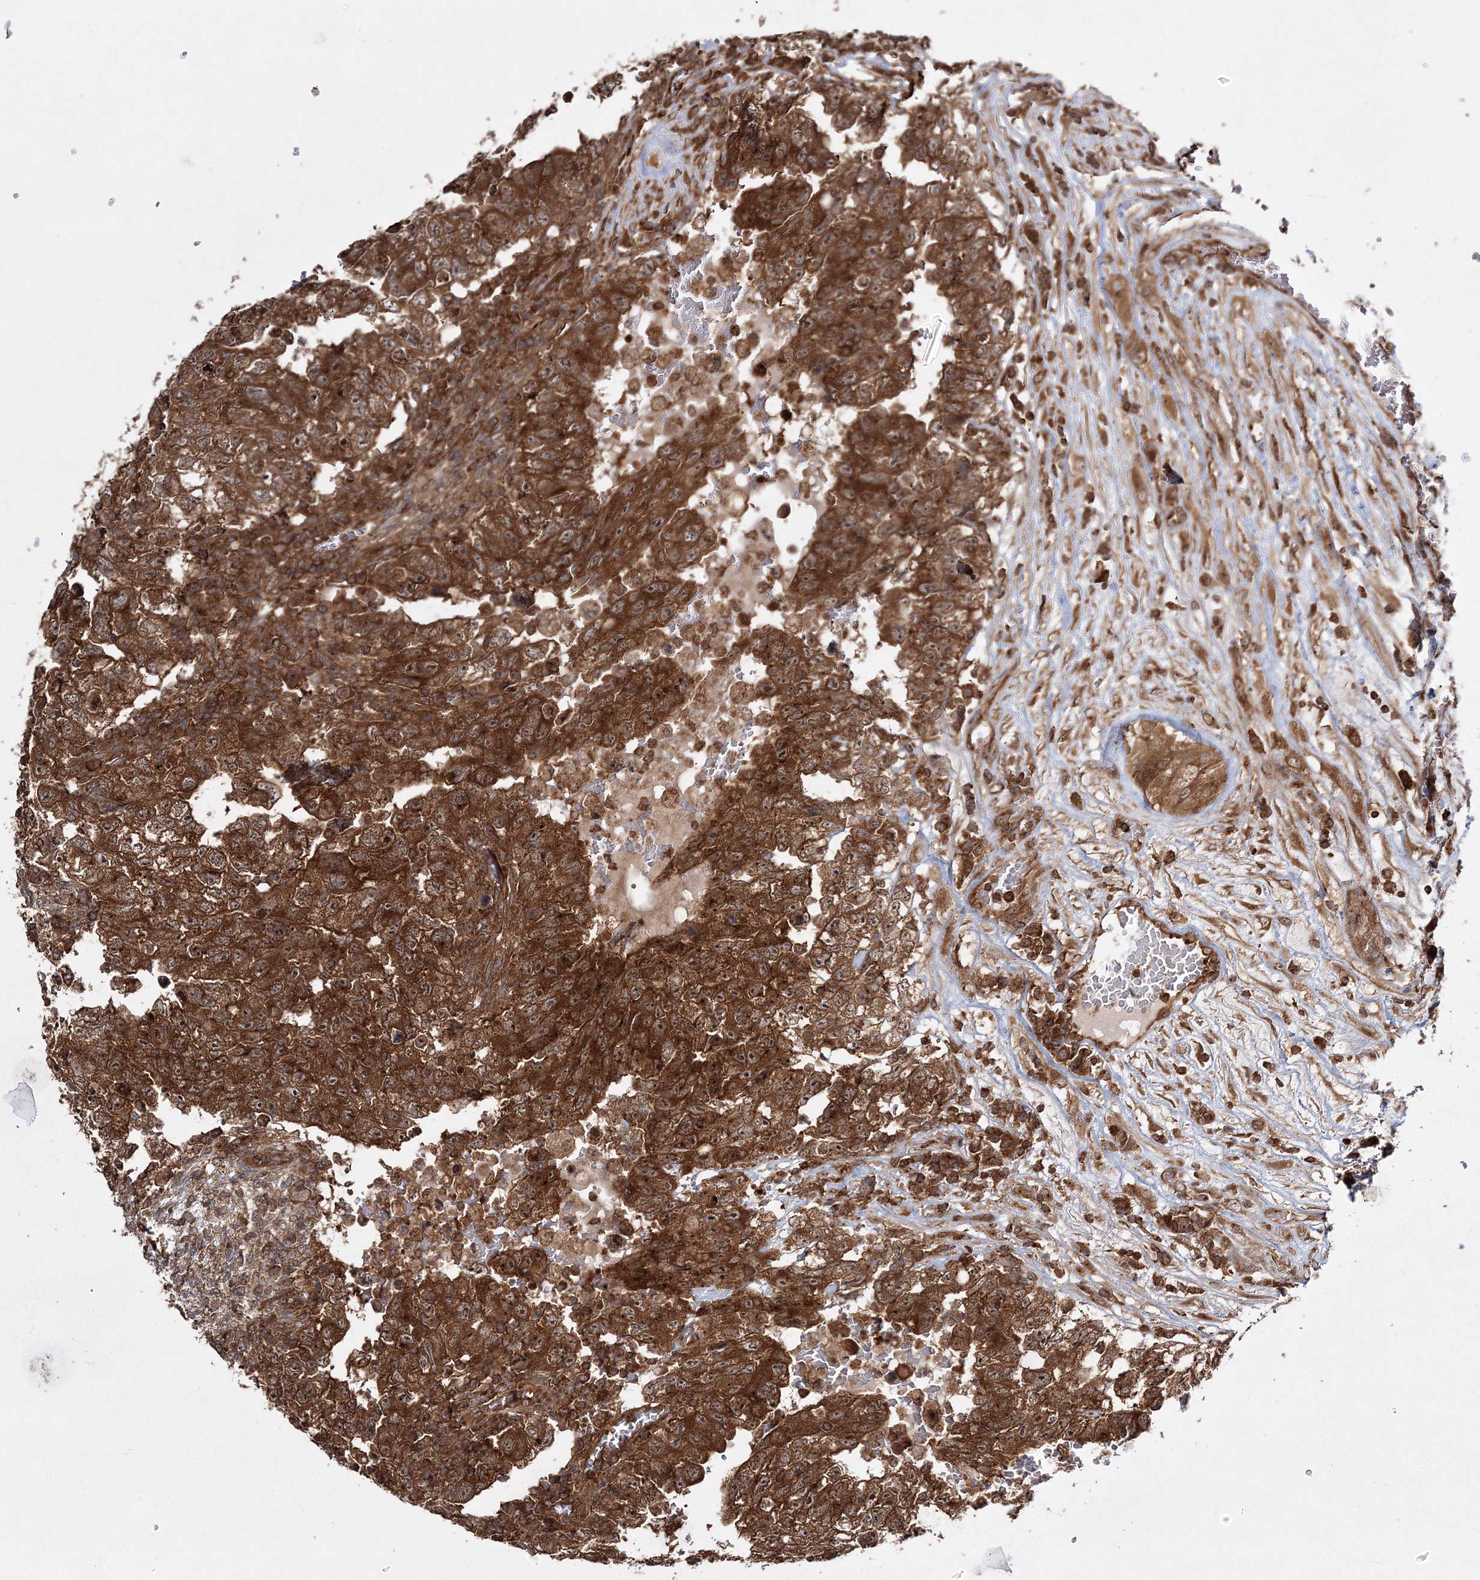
{"staining": {"intensity": "strong", "quantity": ">75%", "location": "cytoplasmic/membranous"}, "tissue": "testis cancer", "cell_type": "Tumor cells", "image_type": "cancer", "snomed": [{"axis": "morphology", "description": "Carcinoma, Embryonal, NOS"}, {"axis": "topography", "description": "Testis"}], "caption": "Testis embryonal carcinoma stained for a protein (brown) demonstrates strong cytoplasmic/membranous positive staining in approximately >75% of tumor cells.", "gene": "WDR37", "patient": {"sex": "male", "age": 36}}